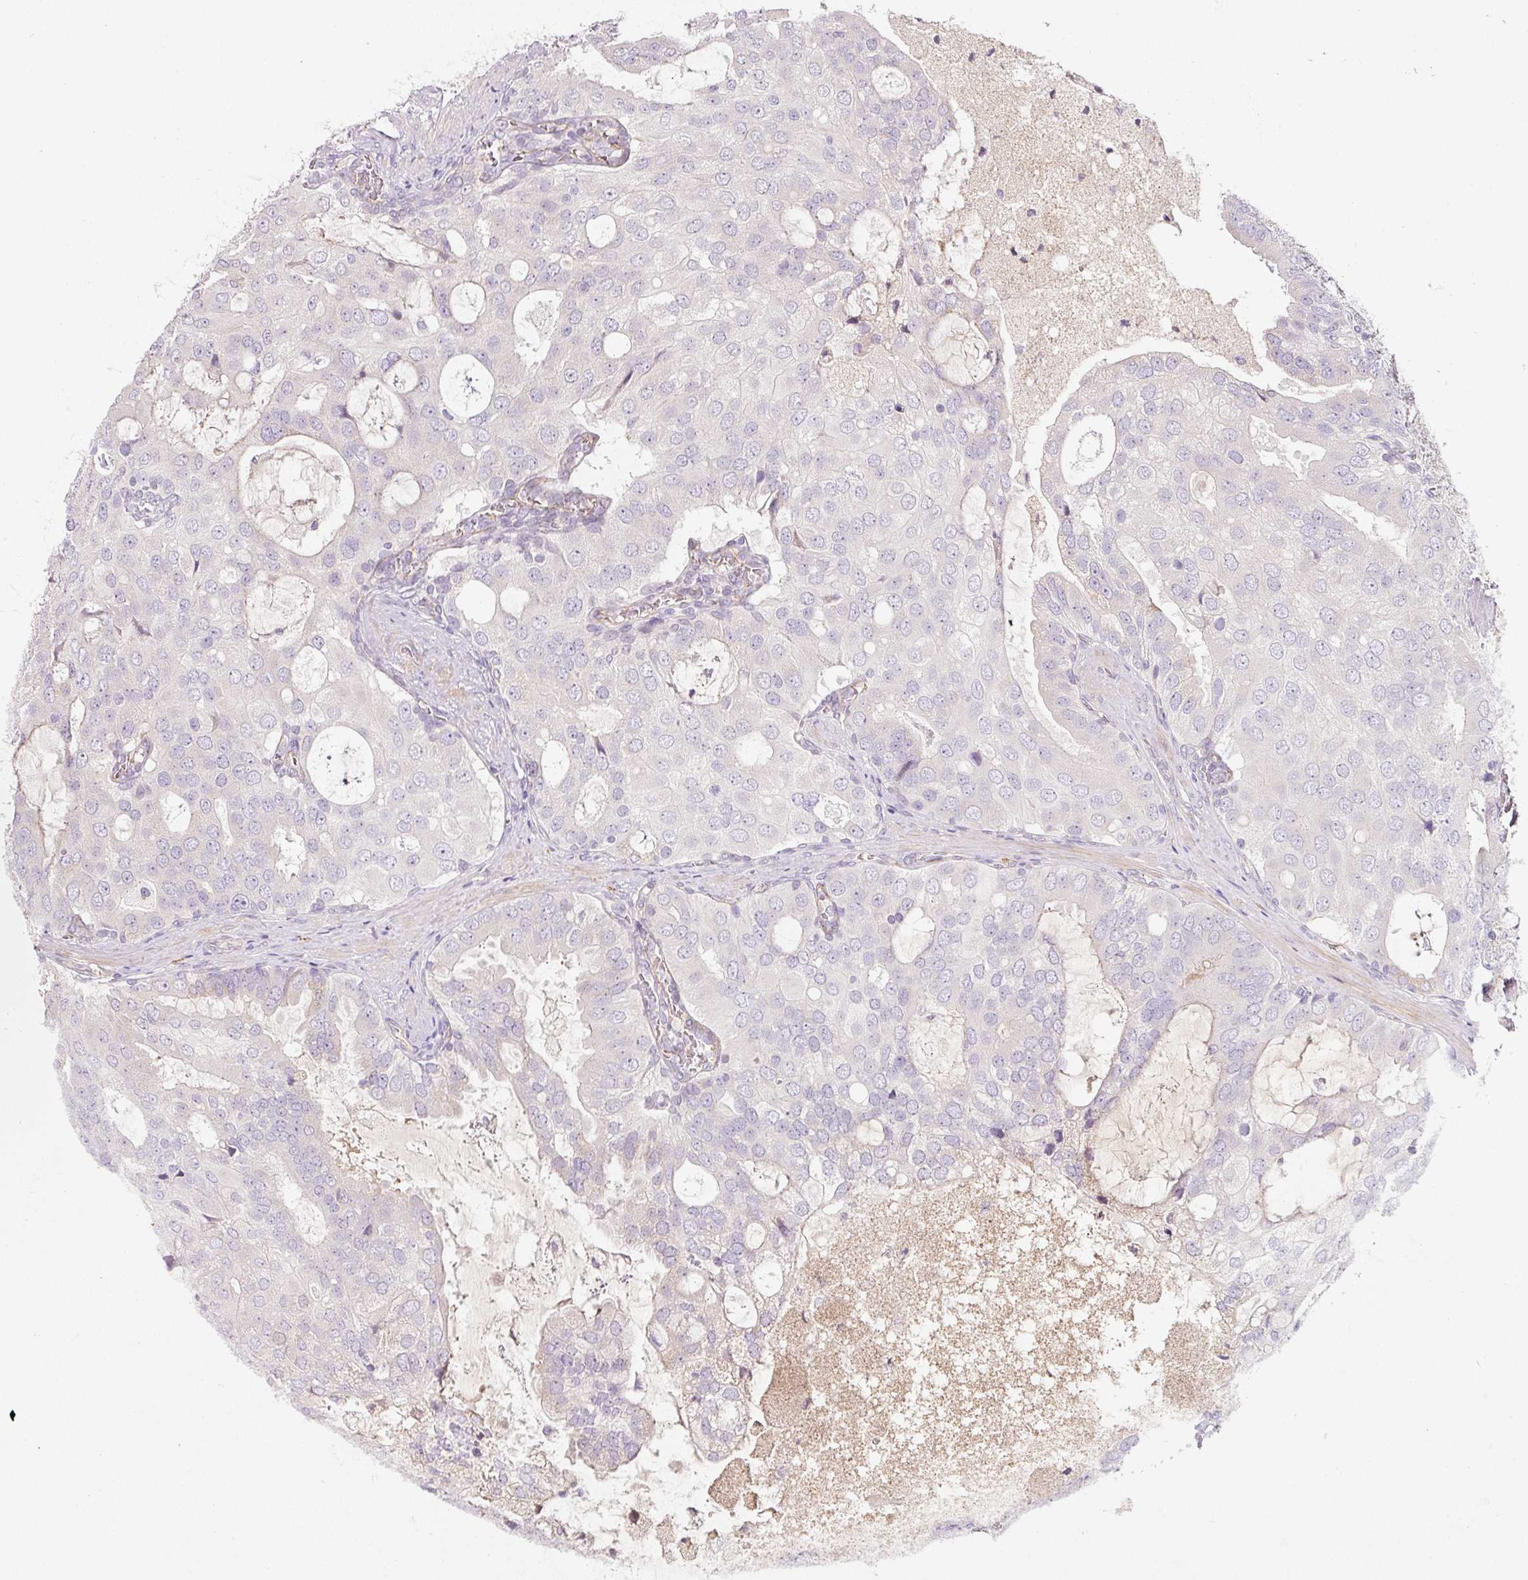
{"staining": {"intensity": "negative", "quantity": "none", "location": "none"}, "tissue": "prostate cancer", "cell_type": "Tumor cells", "image_type": "cancer", "snomed": [{"axis": "morphology", "description": "Adenocarcinoma, High grade"}, {"axis": "topography", "description": "Prostate"}], "caption": "Immunohistochemistry (IHC) histopathology image of human prostate adenocarcinoma (high-grade) stained for a protein (brown), which displays no staining in tumor cells.", "gene": "NBPF11", "patient": {"sex": "male", "age": 55}}